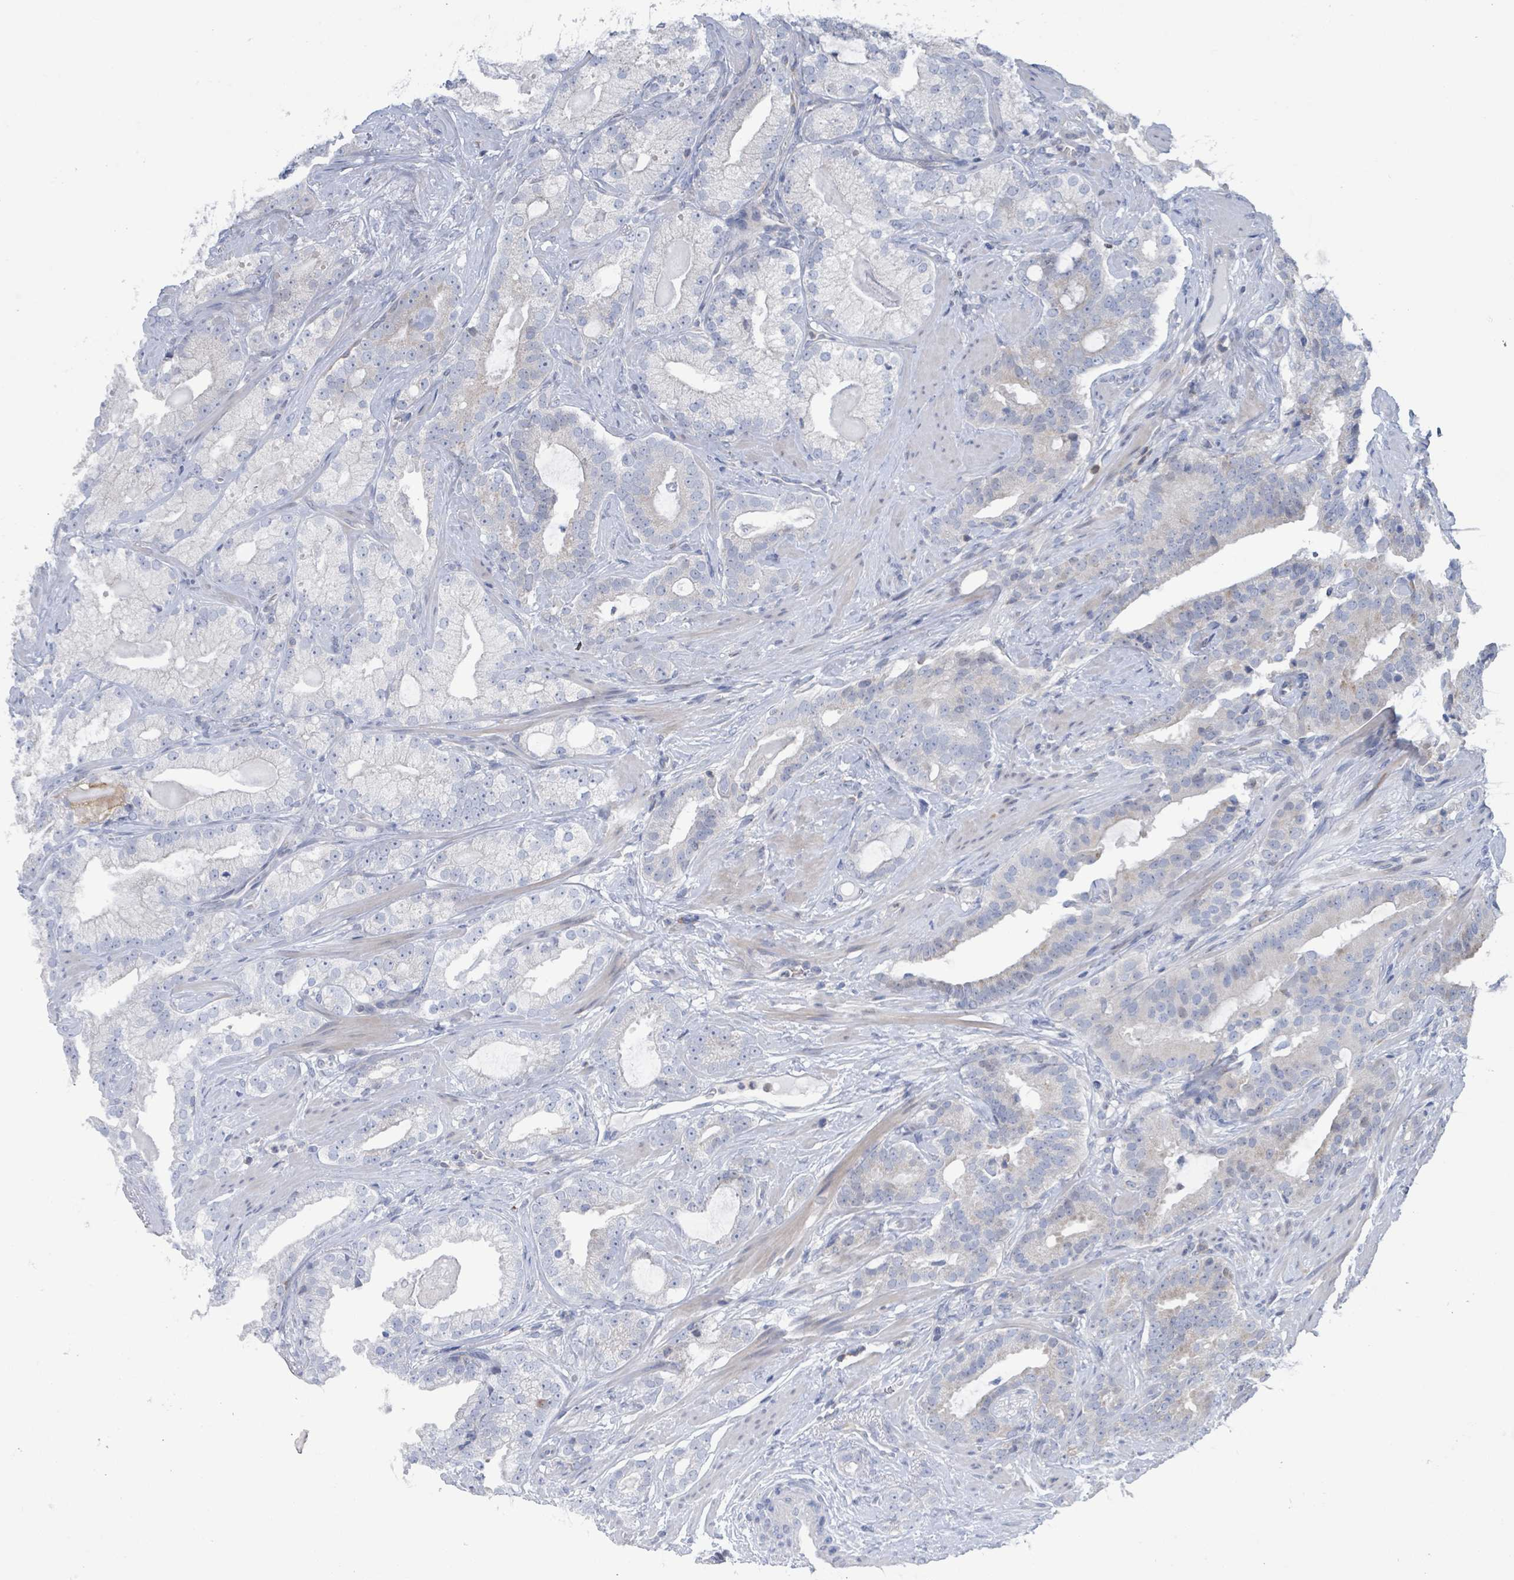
{"staining": {"intensity": "negative", "quantity": "none", "location": "none"}, "tissue": "prostate cancer", "cell_type": "Tumor cells", "image_type": "cancer", "snomed": [{"axis": "morphology", "description": "Adenocarcinoma, High grade"}, {"axis": "topography", "description": "Prostate"}], "caption": "Immunohistochemistry (IHC) histopathology image of neoplastic tissue: high-grade adenocarcinoma (prostate) stained with DAB (3,3'-diaminobenzidine) exhibits no significant protein staining in tumor cells.", "gene": "DGKZ", "patient": {"sex": "male", "age": 64}}